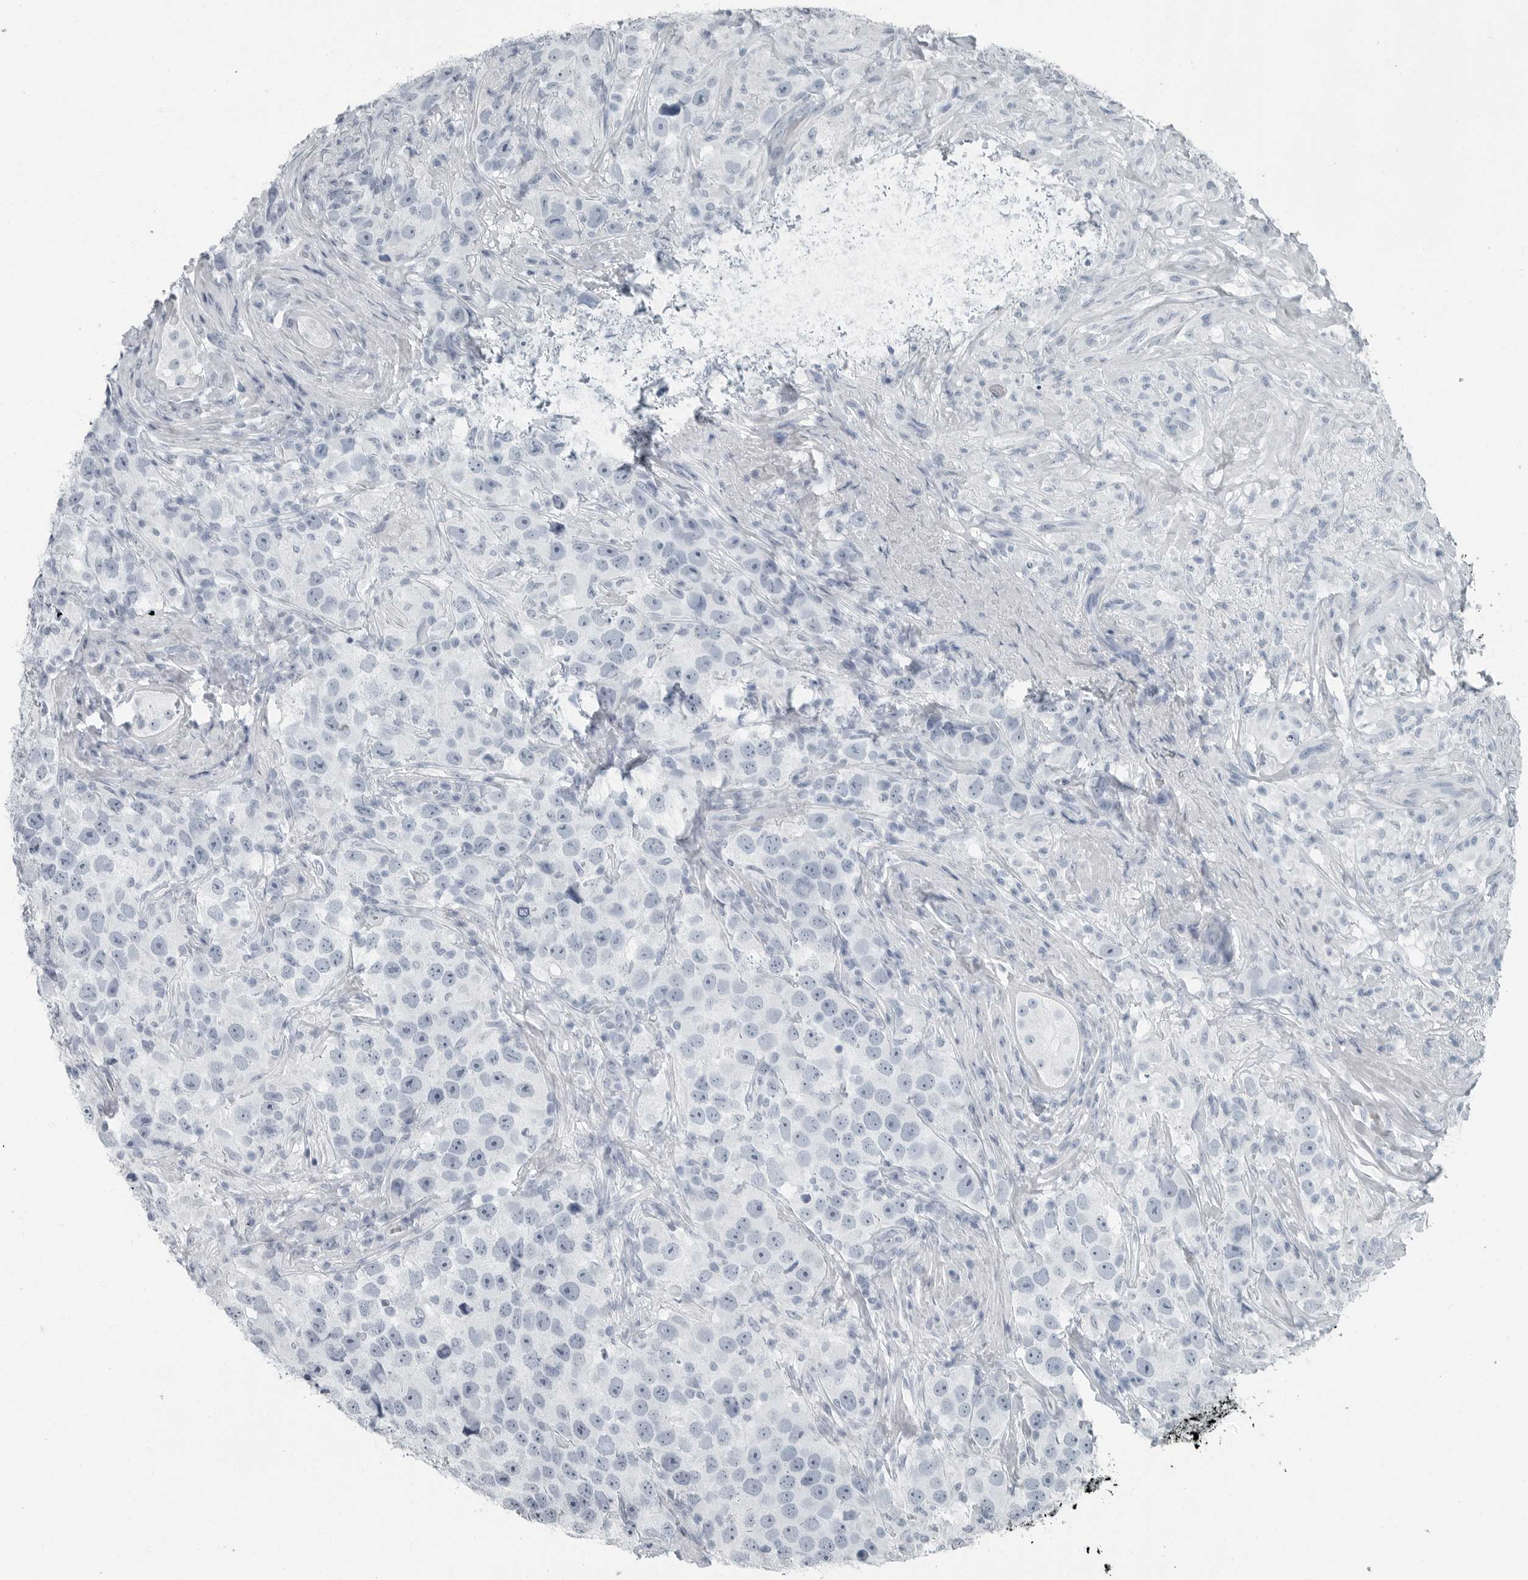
{"staining": {"intensity": "negative", "quantity": "none", "location": "none"}, "tissue": "testis cancer", "cell_type": "Tumor cells", "image_type": "cancer", "snomed": [{"axis": "morphology", "description": "Seminoma, NOS"}, {"axis": "topography", "description": "Testis"}], "caption": "Testis seminoma was stained to show a protein in brown. There is no significant expression in tumor cells.", "gene": "FABP6", "patient": {"sex": "male", "age": 49}}